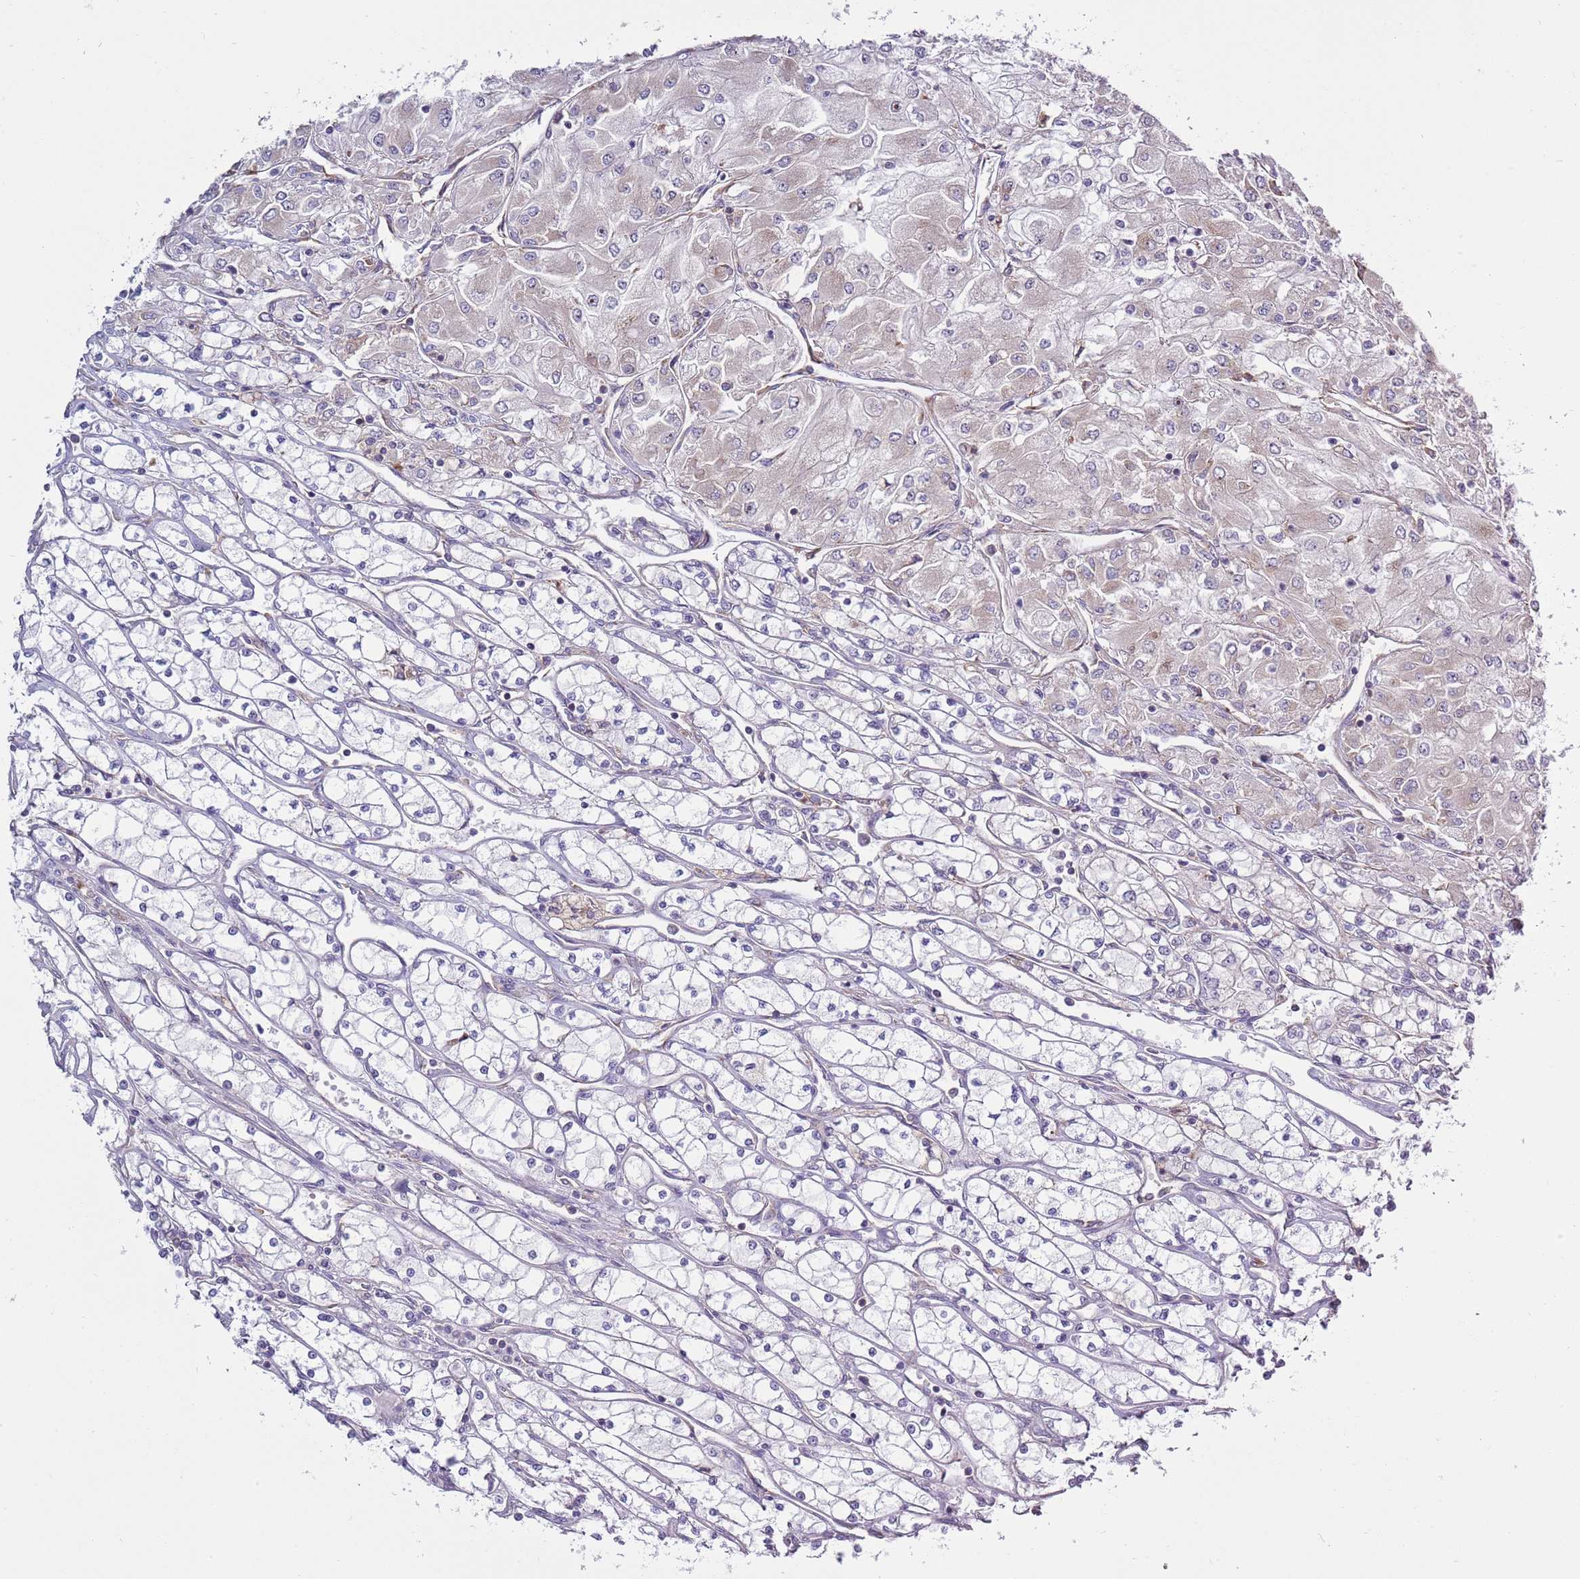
{"staining": {"intensity": "negative", "quantity": "none", "location": "none"}, "tissue": "renal cancer", "cell_type": "Tumor cells", "image_type": "cancer", "snomed": [{"axis": "morphology", "description": "Adenocarcinoma, NOS"}, {"axis": "topography", "description": "Kidney"}], "caption": "Tumor cells show no significant expression in renal cancer (adenocarcinoma).", "gene": "RPL17-C18orf32", "patient": {"sex": "male", "age": 80}}